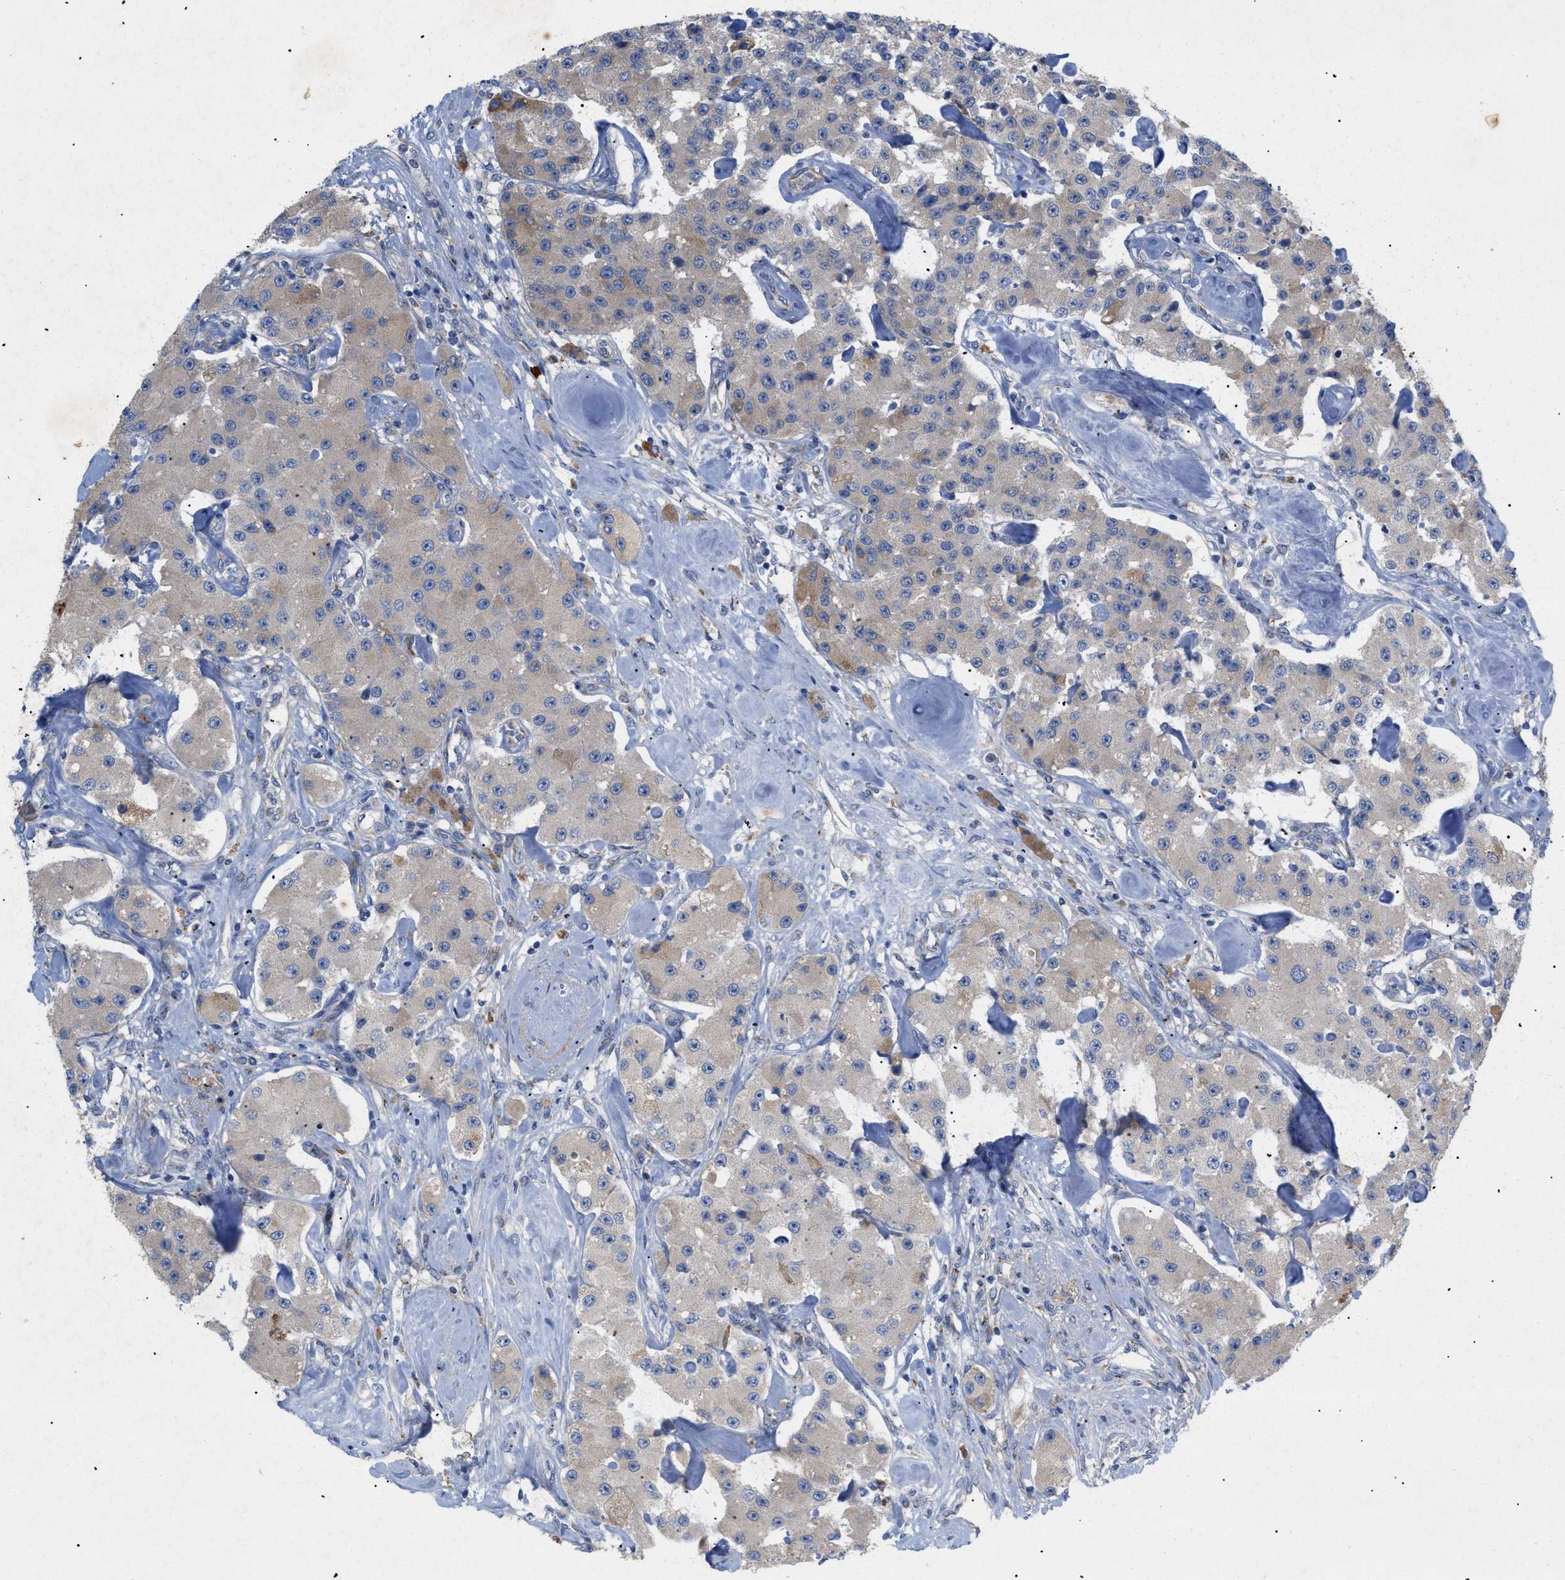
{"staining": {"intensity": "moderate", "quantity": "<25%", "location": "cytoplasmic/membranous"}, "tissue": "carcinoid", "cell_type": "Tumor cells", "image_type": "cancer", "snomed": [{"axis": "morphology", "description": "Carcinoid, malignant, NOS"}, {"axis": "topography", "description": "Pancreas"}], "caption": "Malignant carcinoid tissue demonstrates moderate cytoplasmic/membranous positivity in approximately <25% of tumor cells", "gene": "SLC50A1", "patient": {"sex": "male", "age": 41}}